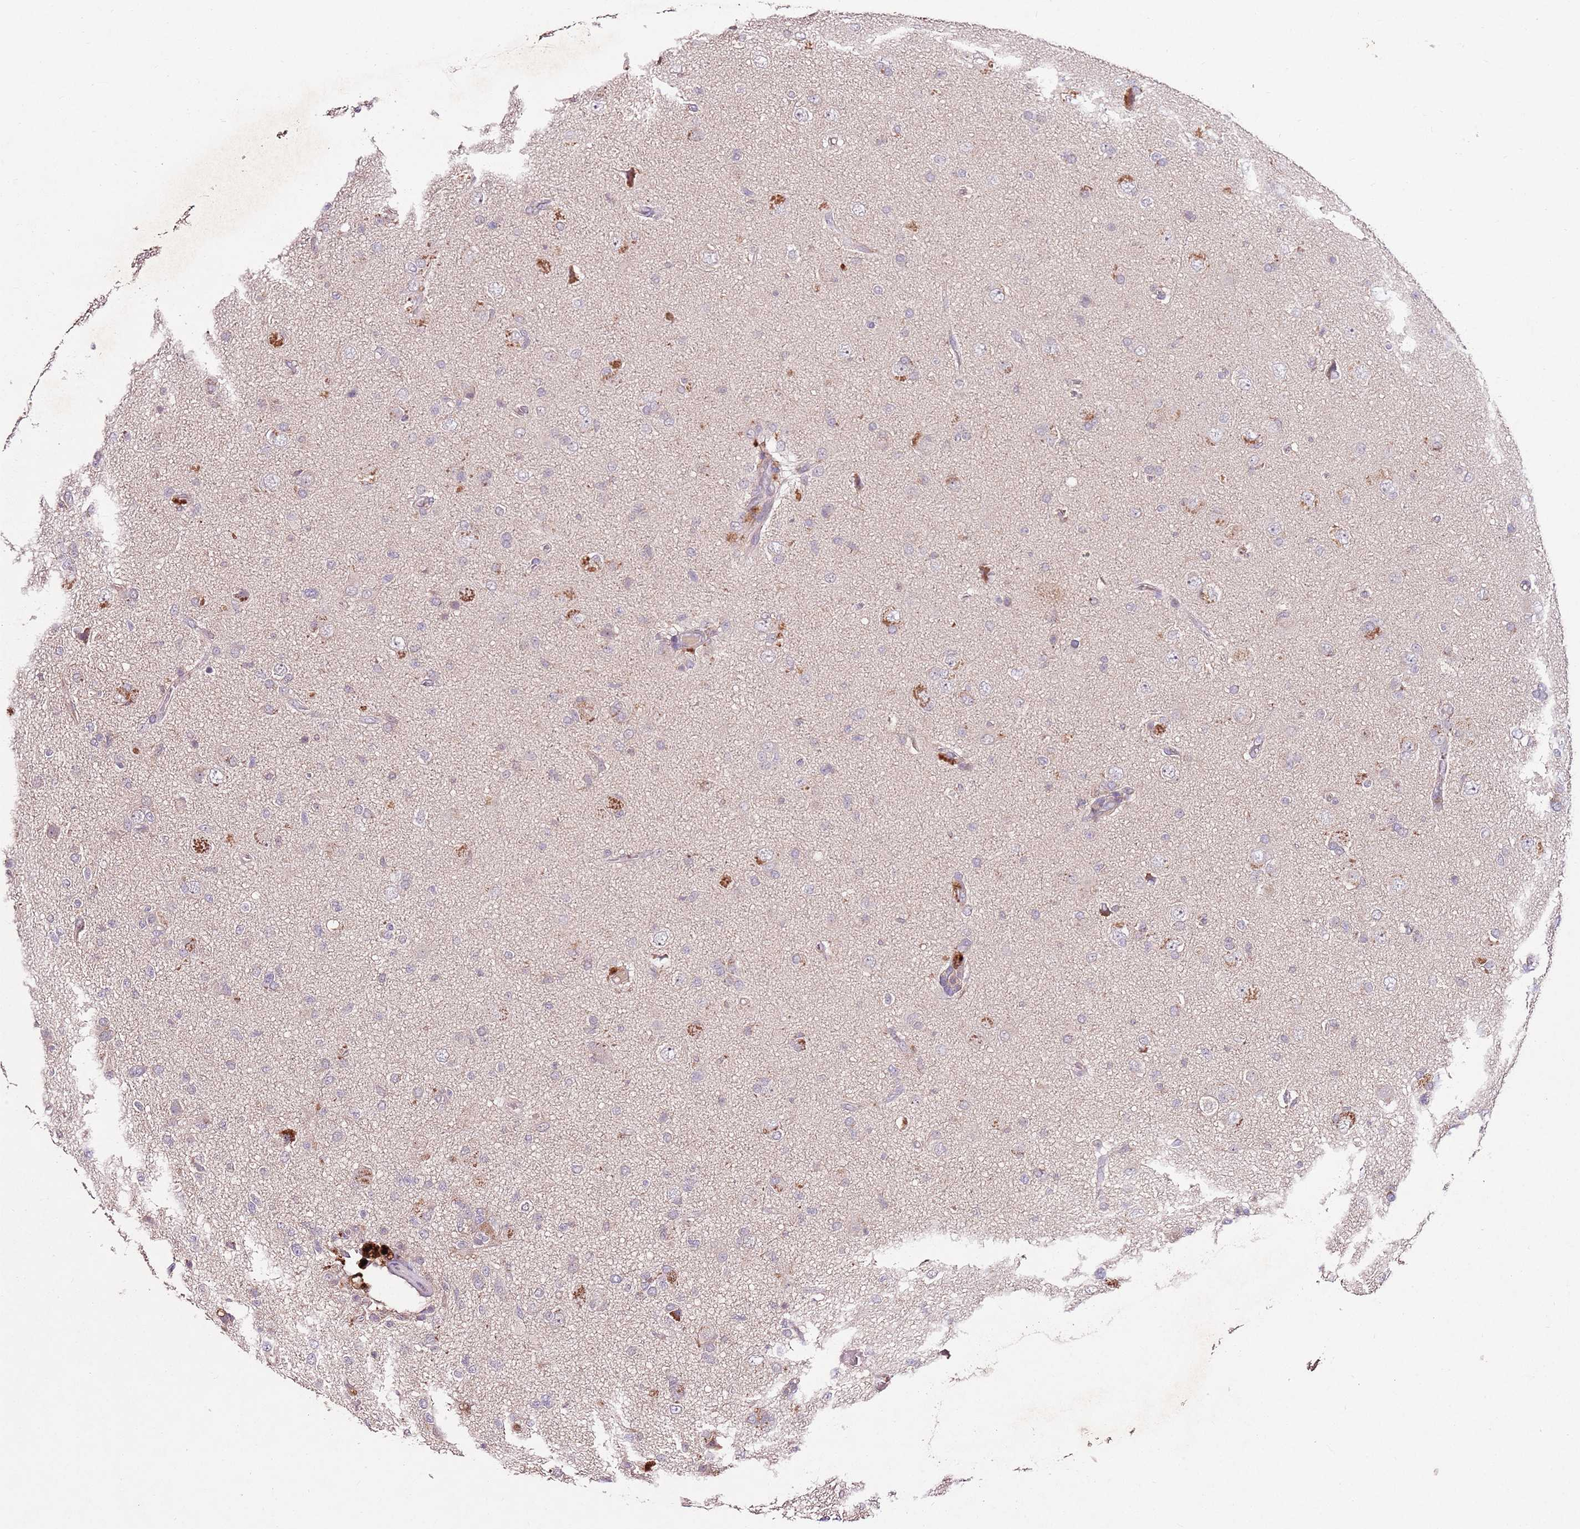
{"staining": {"intensity": "negative", "quantity": "none", "location": "none"}, "tissue": "glioma", "cell_type": "Tumor cells", "image_type": "cancer", "snomed": [{"axis": "morphology", "description": "Glioma, malignant, High grade"}, {"axis": "topography", "description": "Brain"}], "caption": "Micrograph shows no significant protein staining in tumor cells of glioma.", "gene": "NRDE2", "patient": {"sex": "female", "age": 57}}